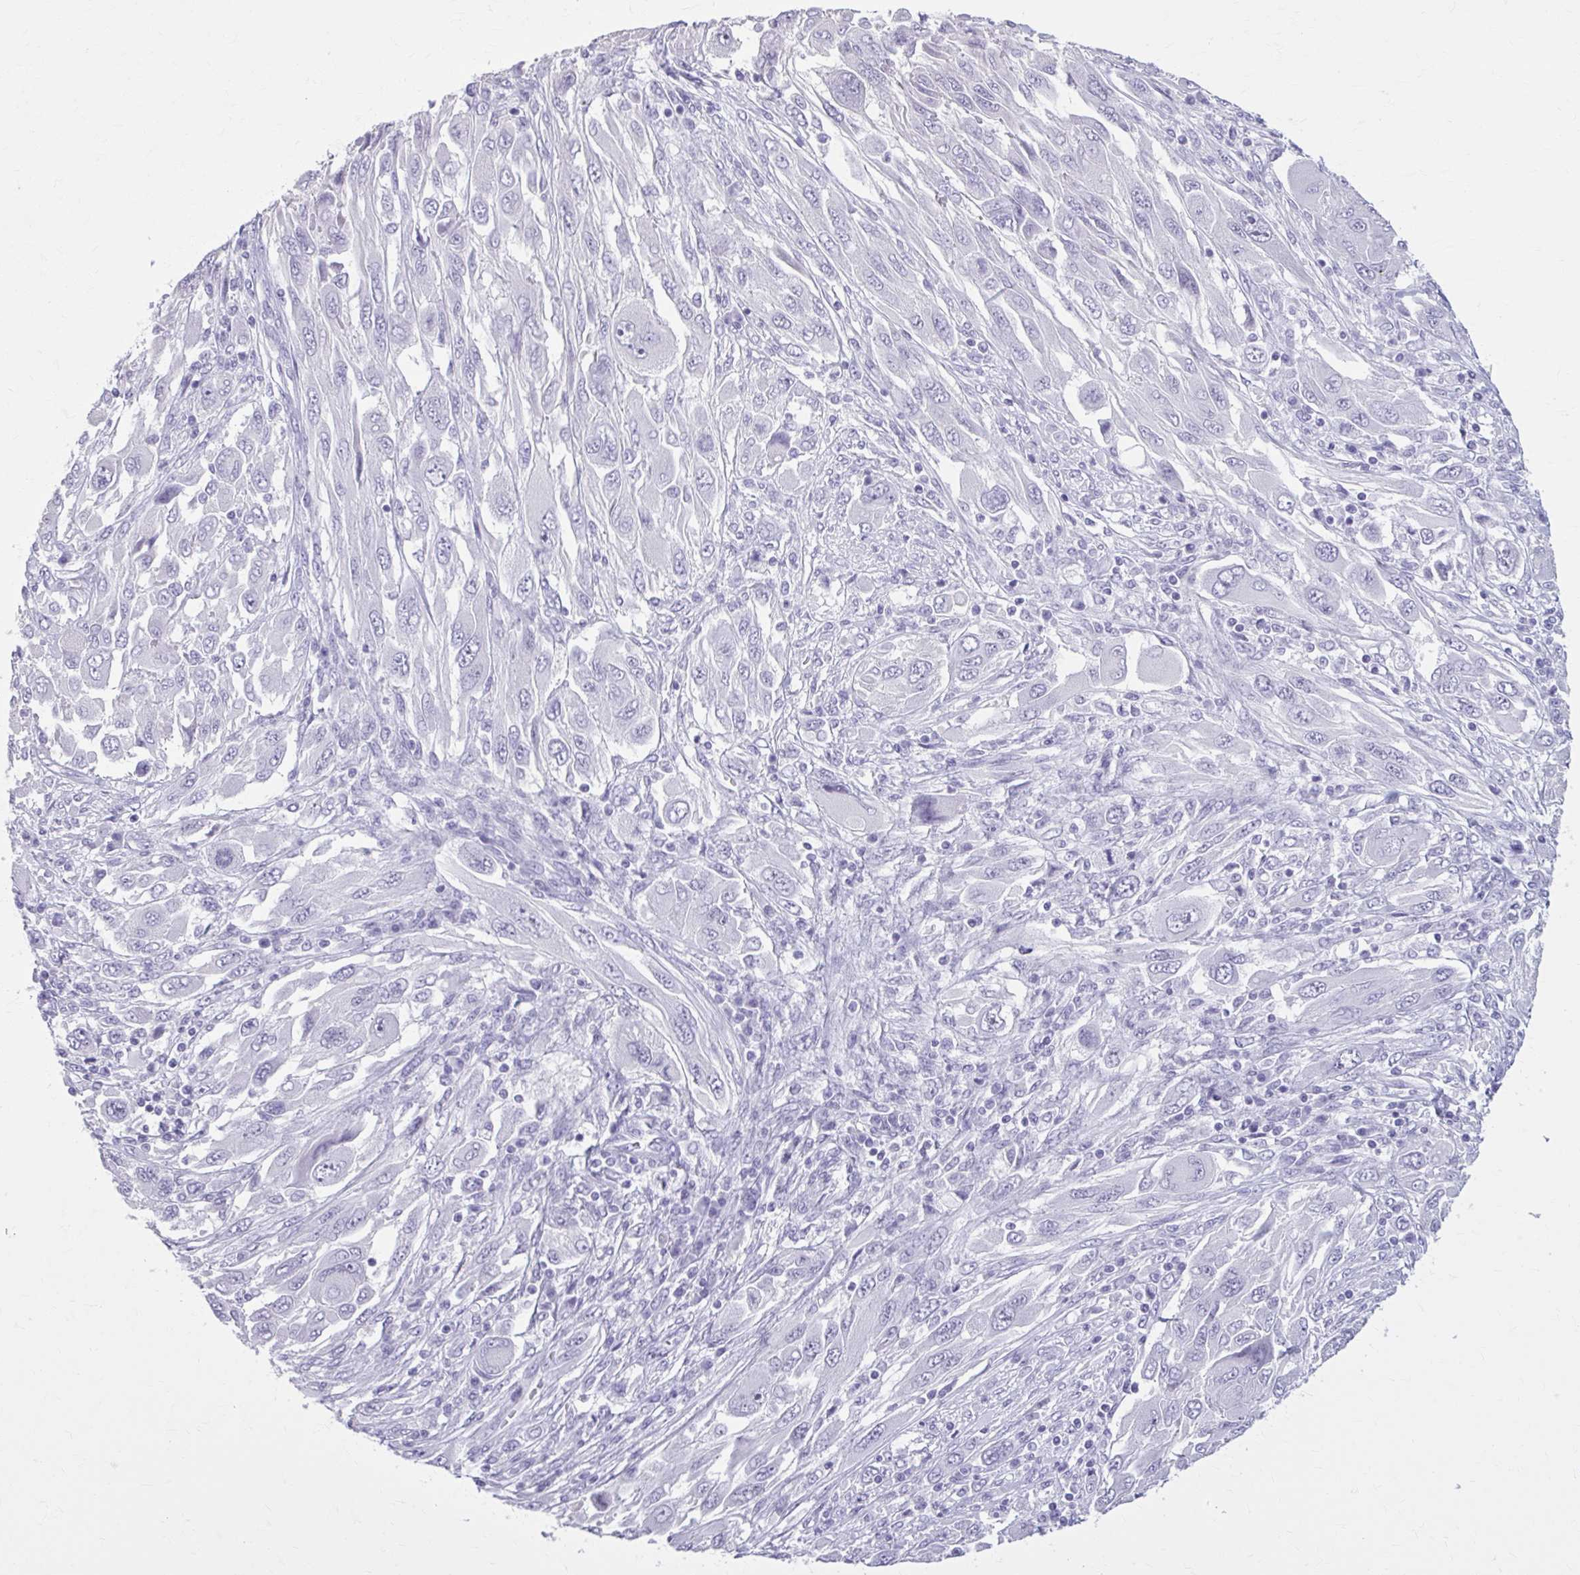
{"staining": {"intensity": "negative", "quantity": "none", "location": "none"}, "tissue": "melanoma", "cell_type": "Tumor cells", "image_type": "cancer", "snomed": [{"axis": "morphology", "description": "Malignant melanoma, NOS"}, {"axis": "topography", "description": "Skin"}], "caption": "Tumor cells are negative for brown protein staining in melanoma.", "gene": "OR4B1", "patient": {"sex": "female", "age": 91}}